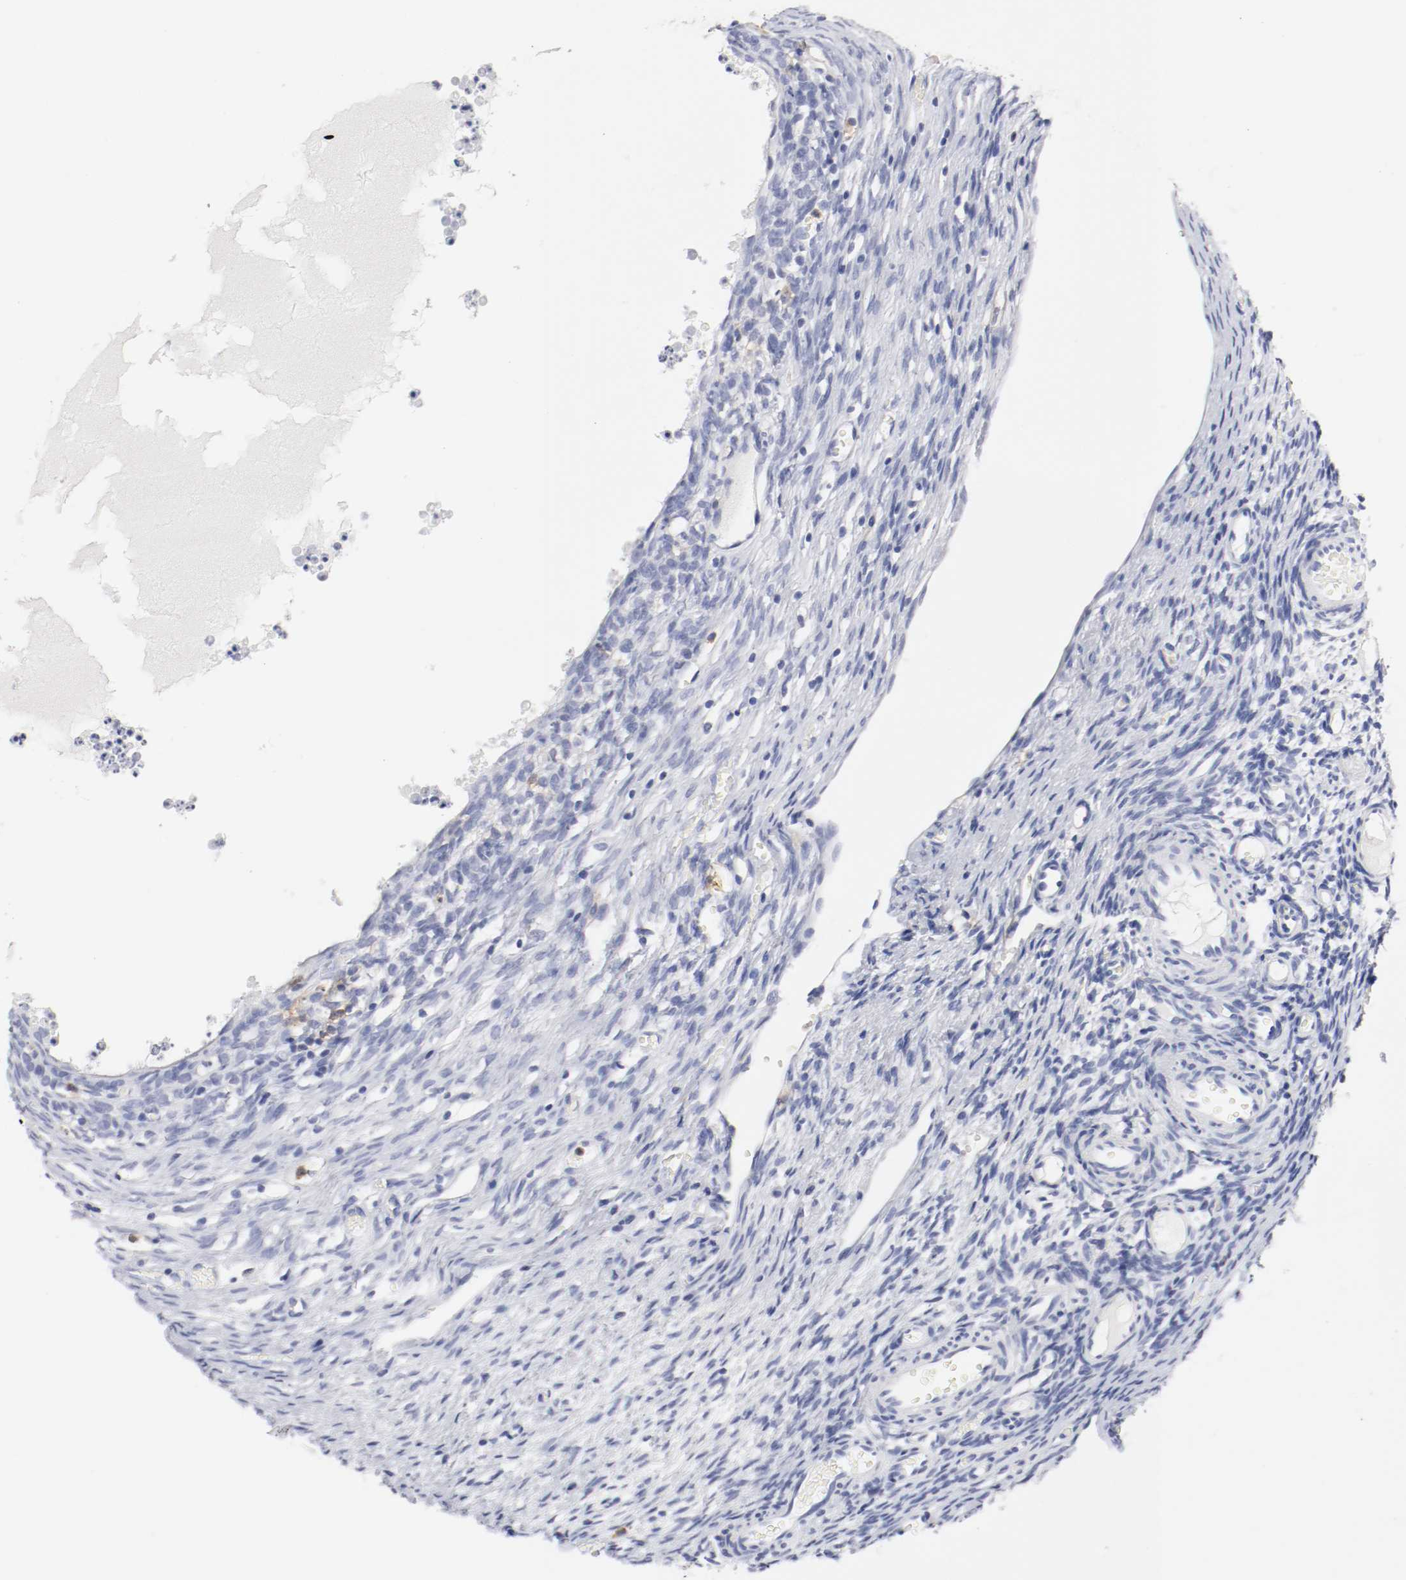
{"staining": {"intensity": "negative", "quantity": "none", "location": "none"}, "tissue": "ovary", "cell_type": "Ovarian stroma cells", "image_type": "normal", "snomed": [{"axis": "morphology", "description": "Normal tissue, NOS"}, {"axis": "topography", "description": "Ovary"}], "caption": "This is an IHC image of benign human ovary. There is no staining in ovarian stroma cells.", "gene": "ITGAX", "patient": {"sex": "female", "age": 35}}